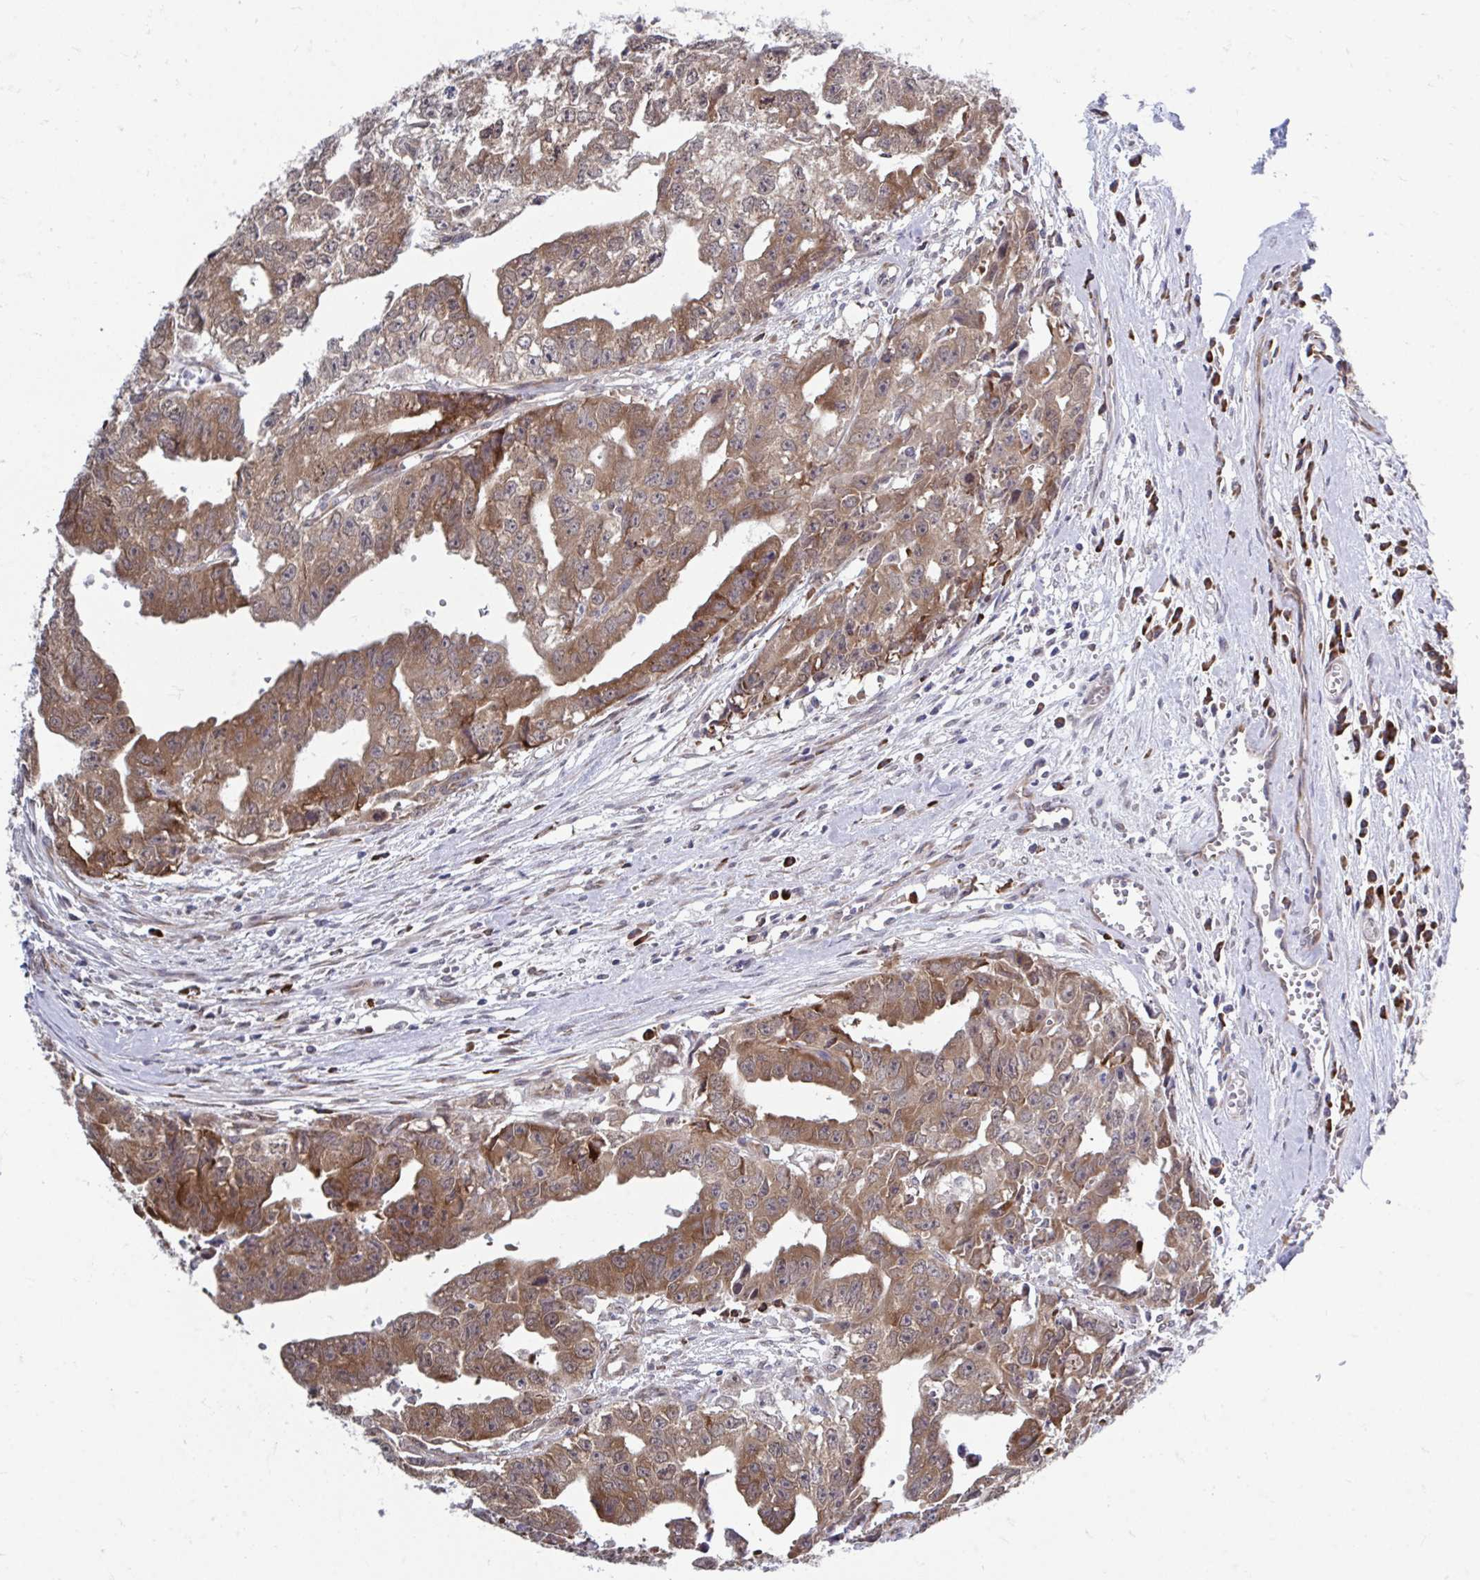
{"staining": {"intensity": "moderate", "quantity": ">75%", "location": "cytoplasmic/membranous"}, "tissue": "testis cancer", "cell_type": "Tumor cells", "image_type": "cancer", "snomed": [{"axis": "morphology", "description": "Carcinoma, Embryonal, NOS"}, {"axis": "morphology", "description": "Teratoma, malignant, NOS"}, {"axis": "topography", "description": "Testis"}], "caption": "Testis cancer stained with a protein marker reveals moderate staining in tumor cells.", "gene": "SELENON", "patient": {"sex": "male", "age": 24}}